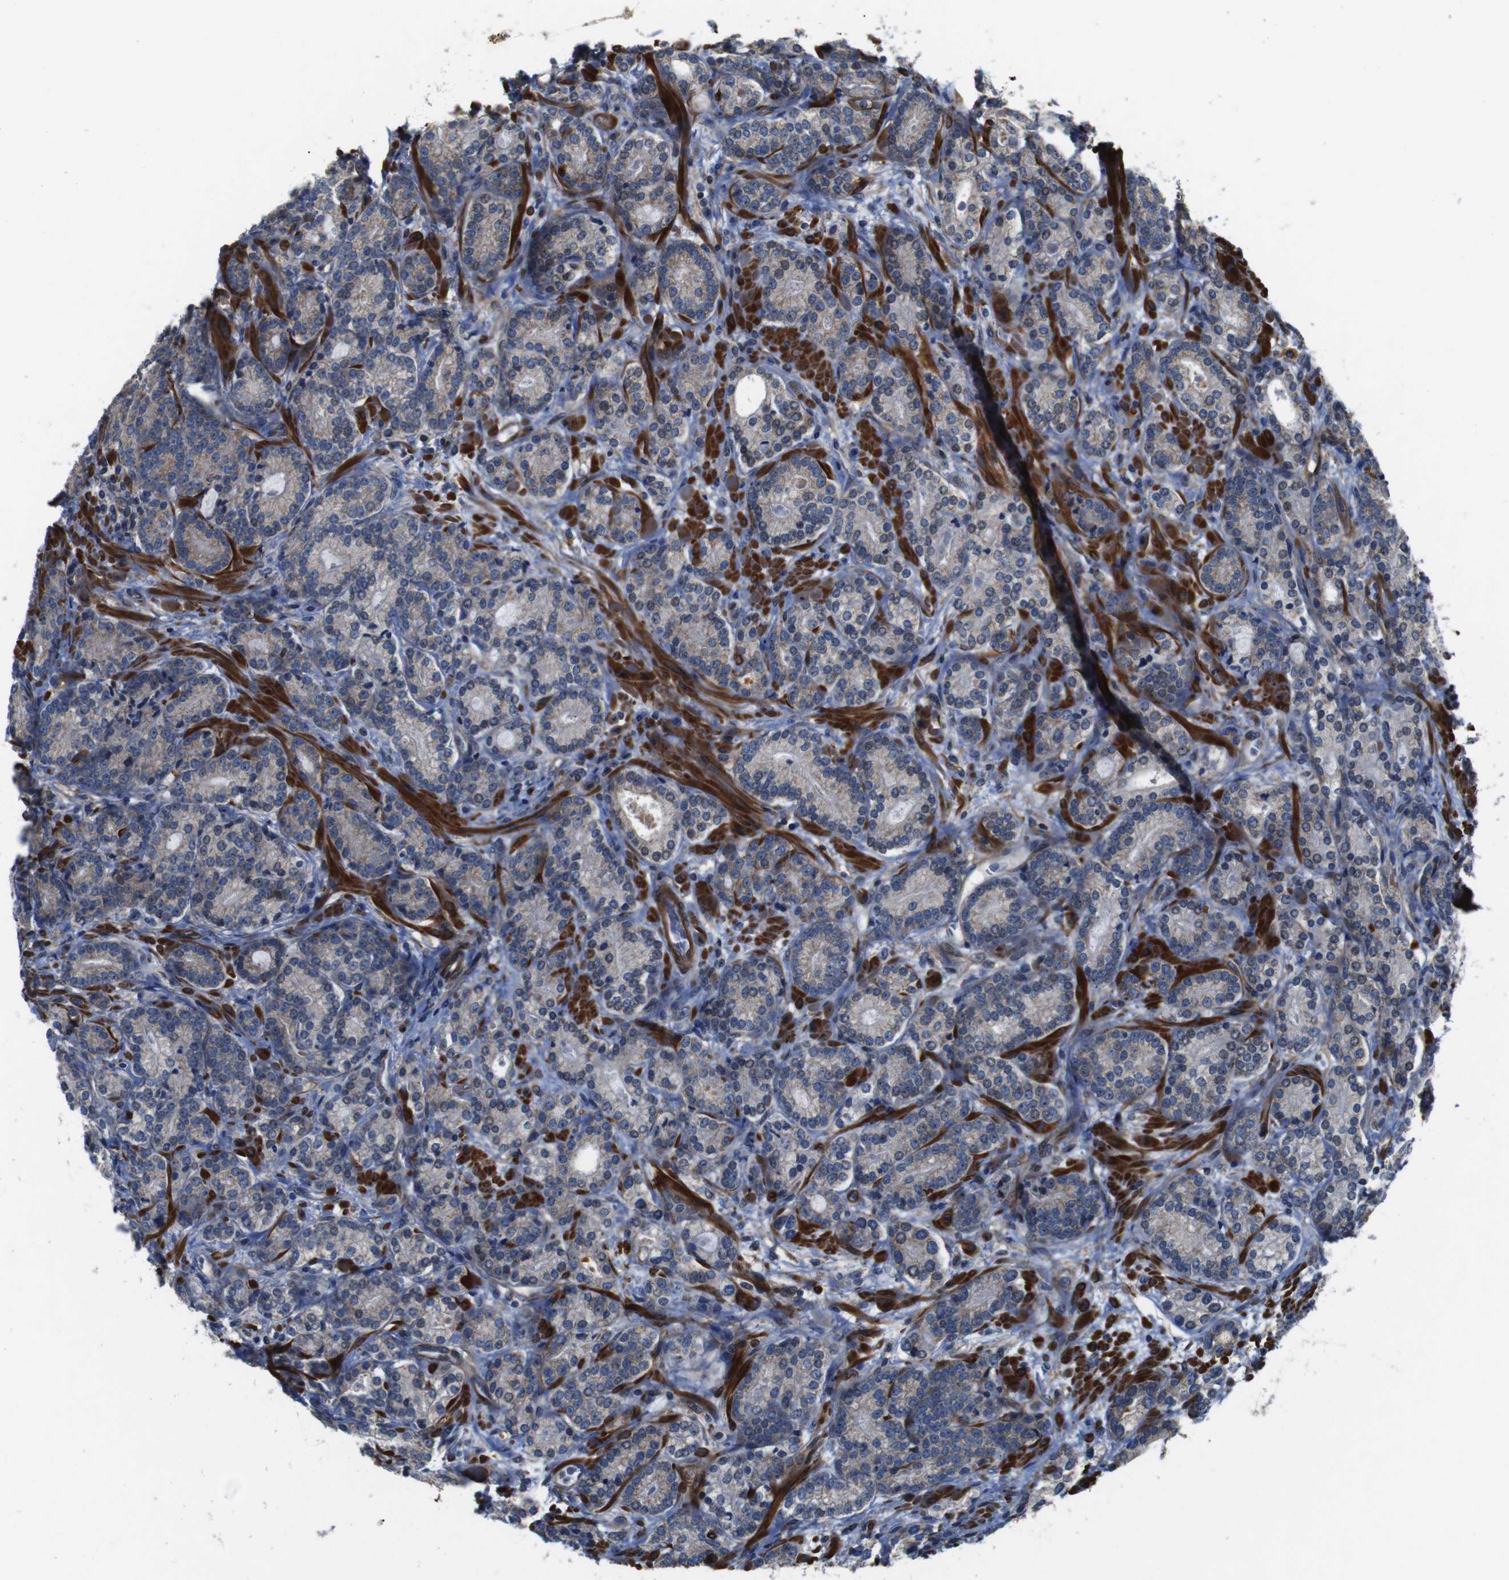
{"staining": {"intensity": "weak", "quantity": ">75%", "location": "cytoplasmic/membranous"}, "tissue": "prostate cancer", "cell_type": "Tumor cells", "image_type": "cancer", "snomed": [{"axis": "morphology", "description": "Adenocarcinoma, High grade"}, {"axis": "topography", "description": "Prostate"}], "caption": "Human prostate high-grade adenocarcinoma stained with a protein marker displays weak staining in tumor cells.", "gene": "GGT7", "patient": {"sex": "male", "age": 61}}